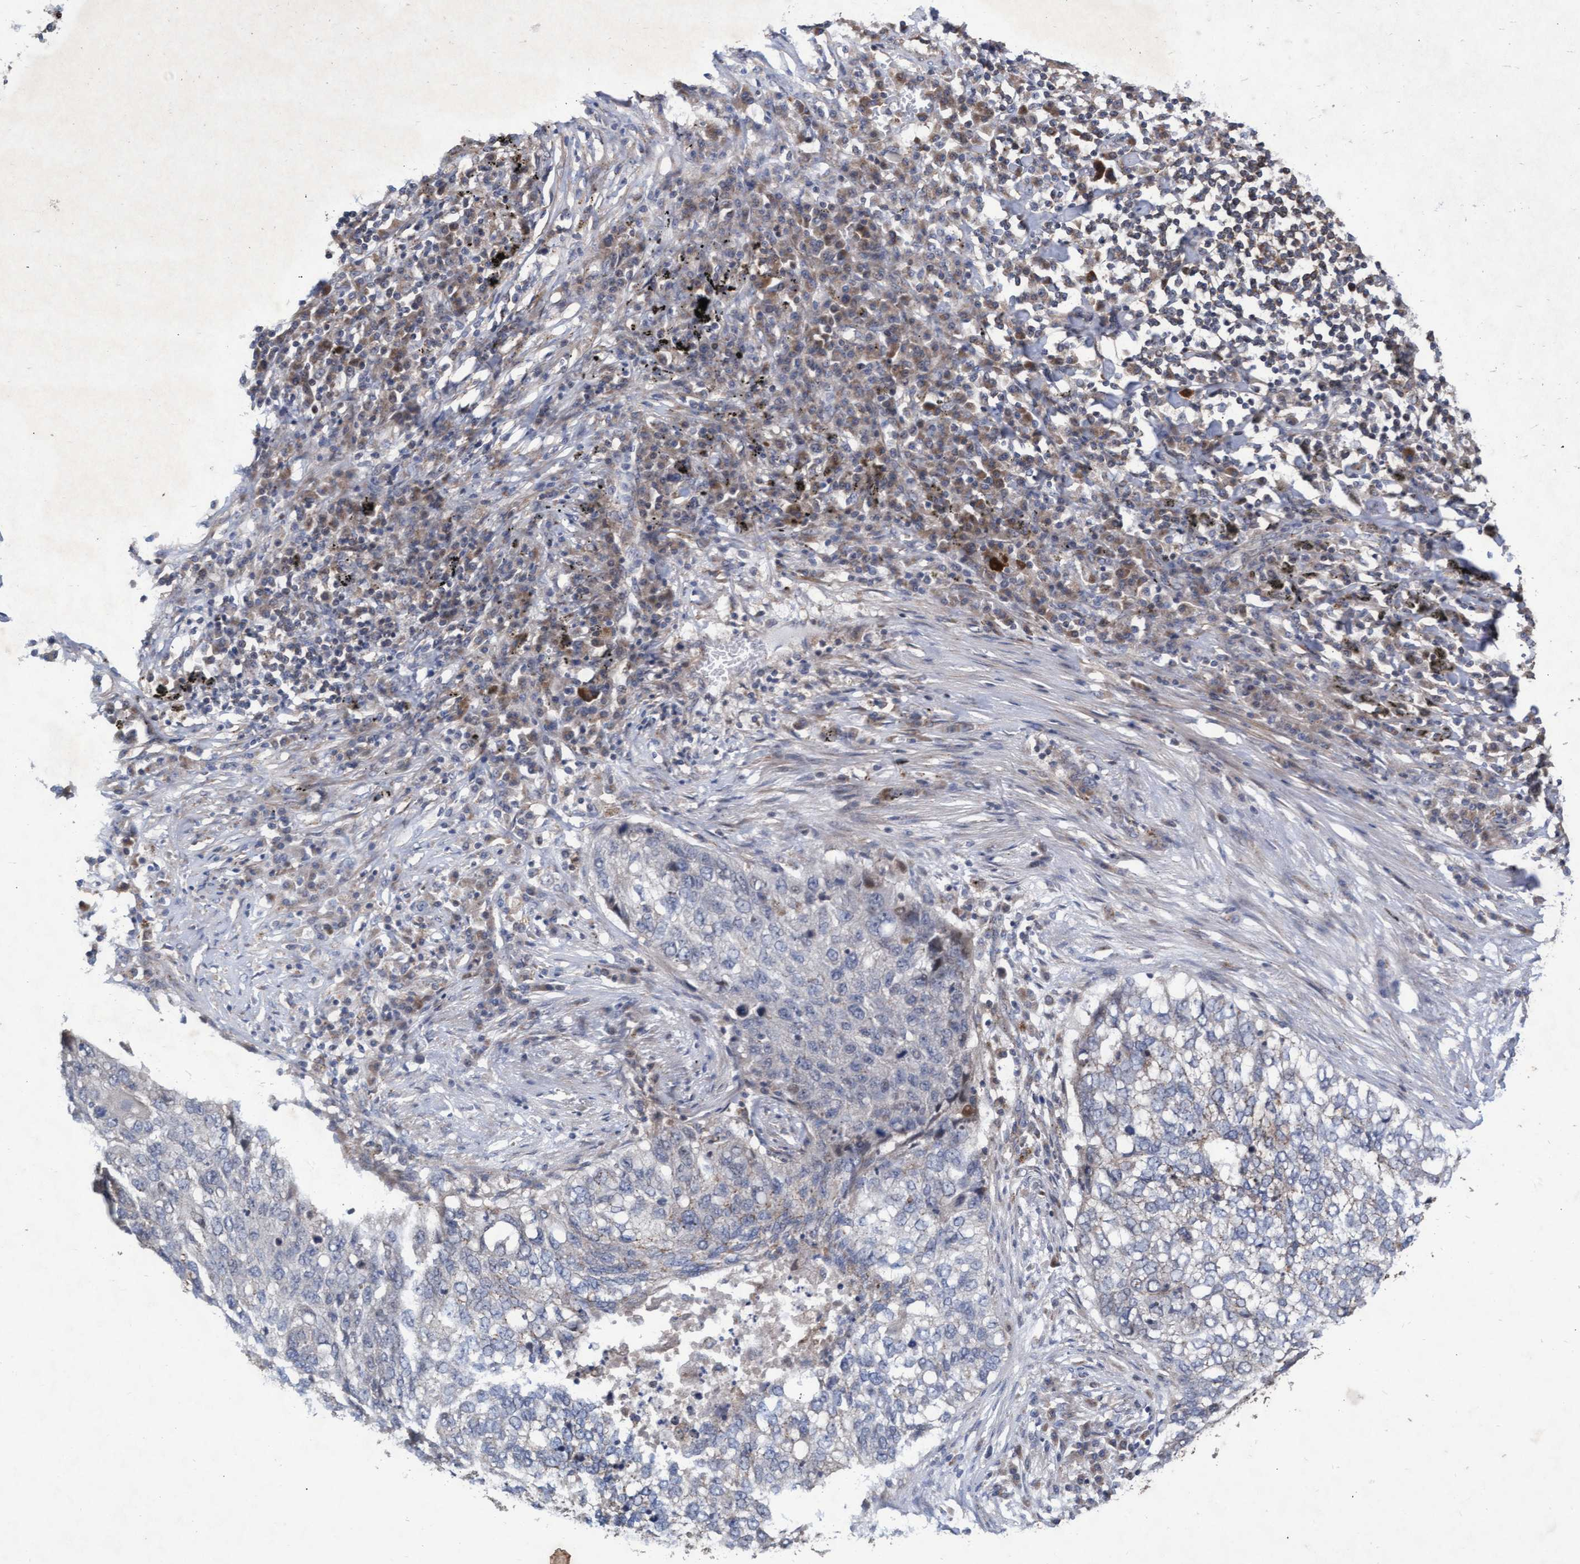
{"staining": {"intensity": "negative", "quantity": "none", "location": "none"}, "tissue": "lung cancer", "cell_type": "Tumor cells", "image_type": "cancer", "snomed": [{"axis": "morphology", "description": "Squamous cell carcinoma, NOS"}, {"axis": "topography", "description": "Lung"}], "caption": "This is an immunohistochemistry image of human lung cancer (squamous cell carcinoma). There is no staining in tumor cells.", "gene": "ABCF2", "patient": {"sex": "female", "age": 63}}